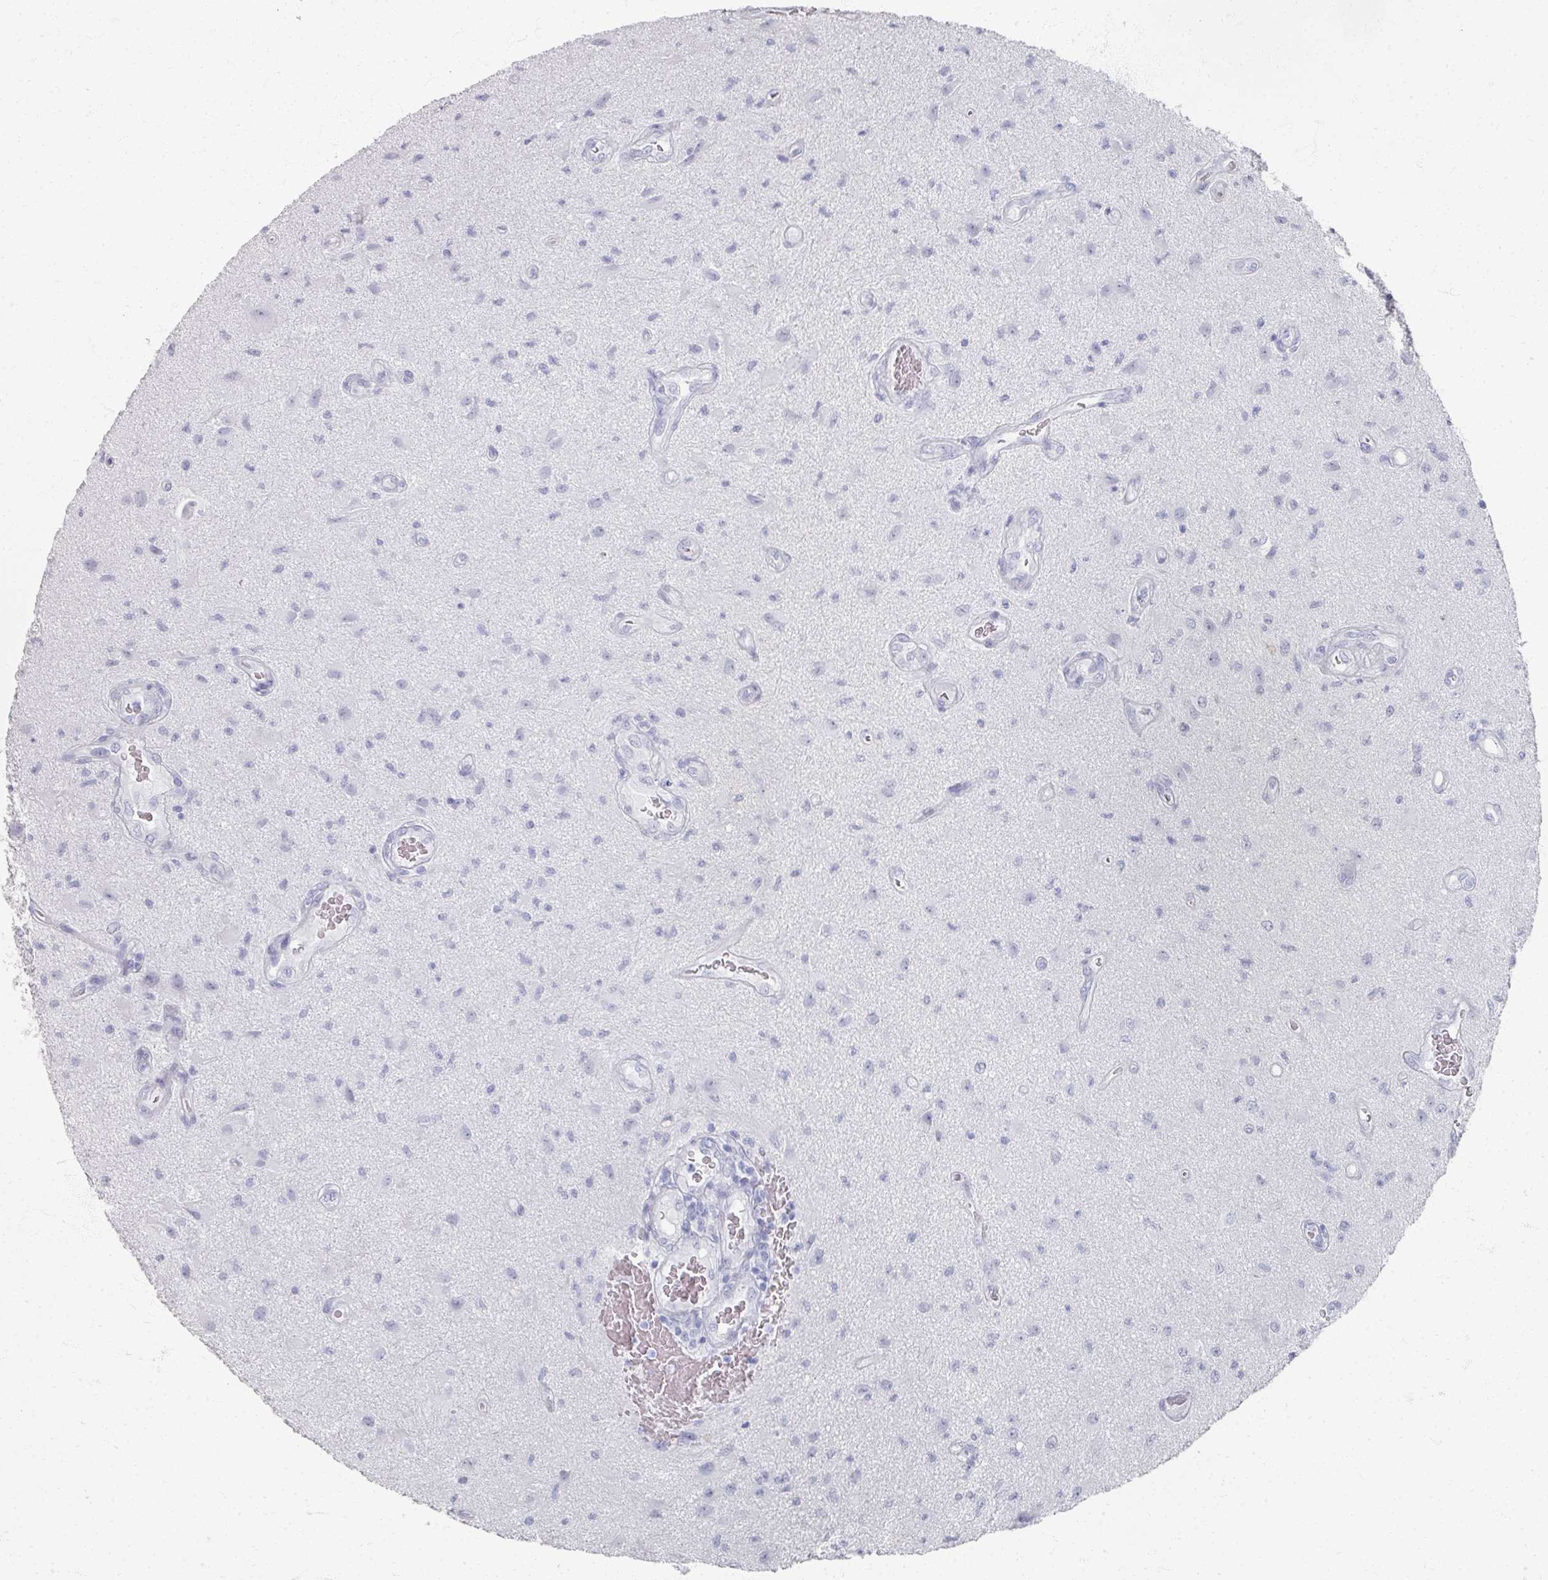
{"staining": {"intensity": "negative", "quantity": "none", "location": "none"}, "tissue": "glioma", "cell_type": "Tumor cells", "image_type": "cancer", "snomed": [{"axis": "morphology", "description": "Glioma, malignant, High grade"}, {"axis": "topography", "description": "Brain"}], "caption": "Immunohistochemistry (IHC) histopathology image of neoplastic tissue: malignant high-grade glioma stained with DAB displays no significant protein expression in tumor cells. (DAB (3,3'-diaminobenzidine) immunohistochemistry (IHC) with hematoxylin counter stain).", "gene": "PSKH1", "patient": {"sex": "male", "age": 67}}